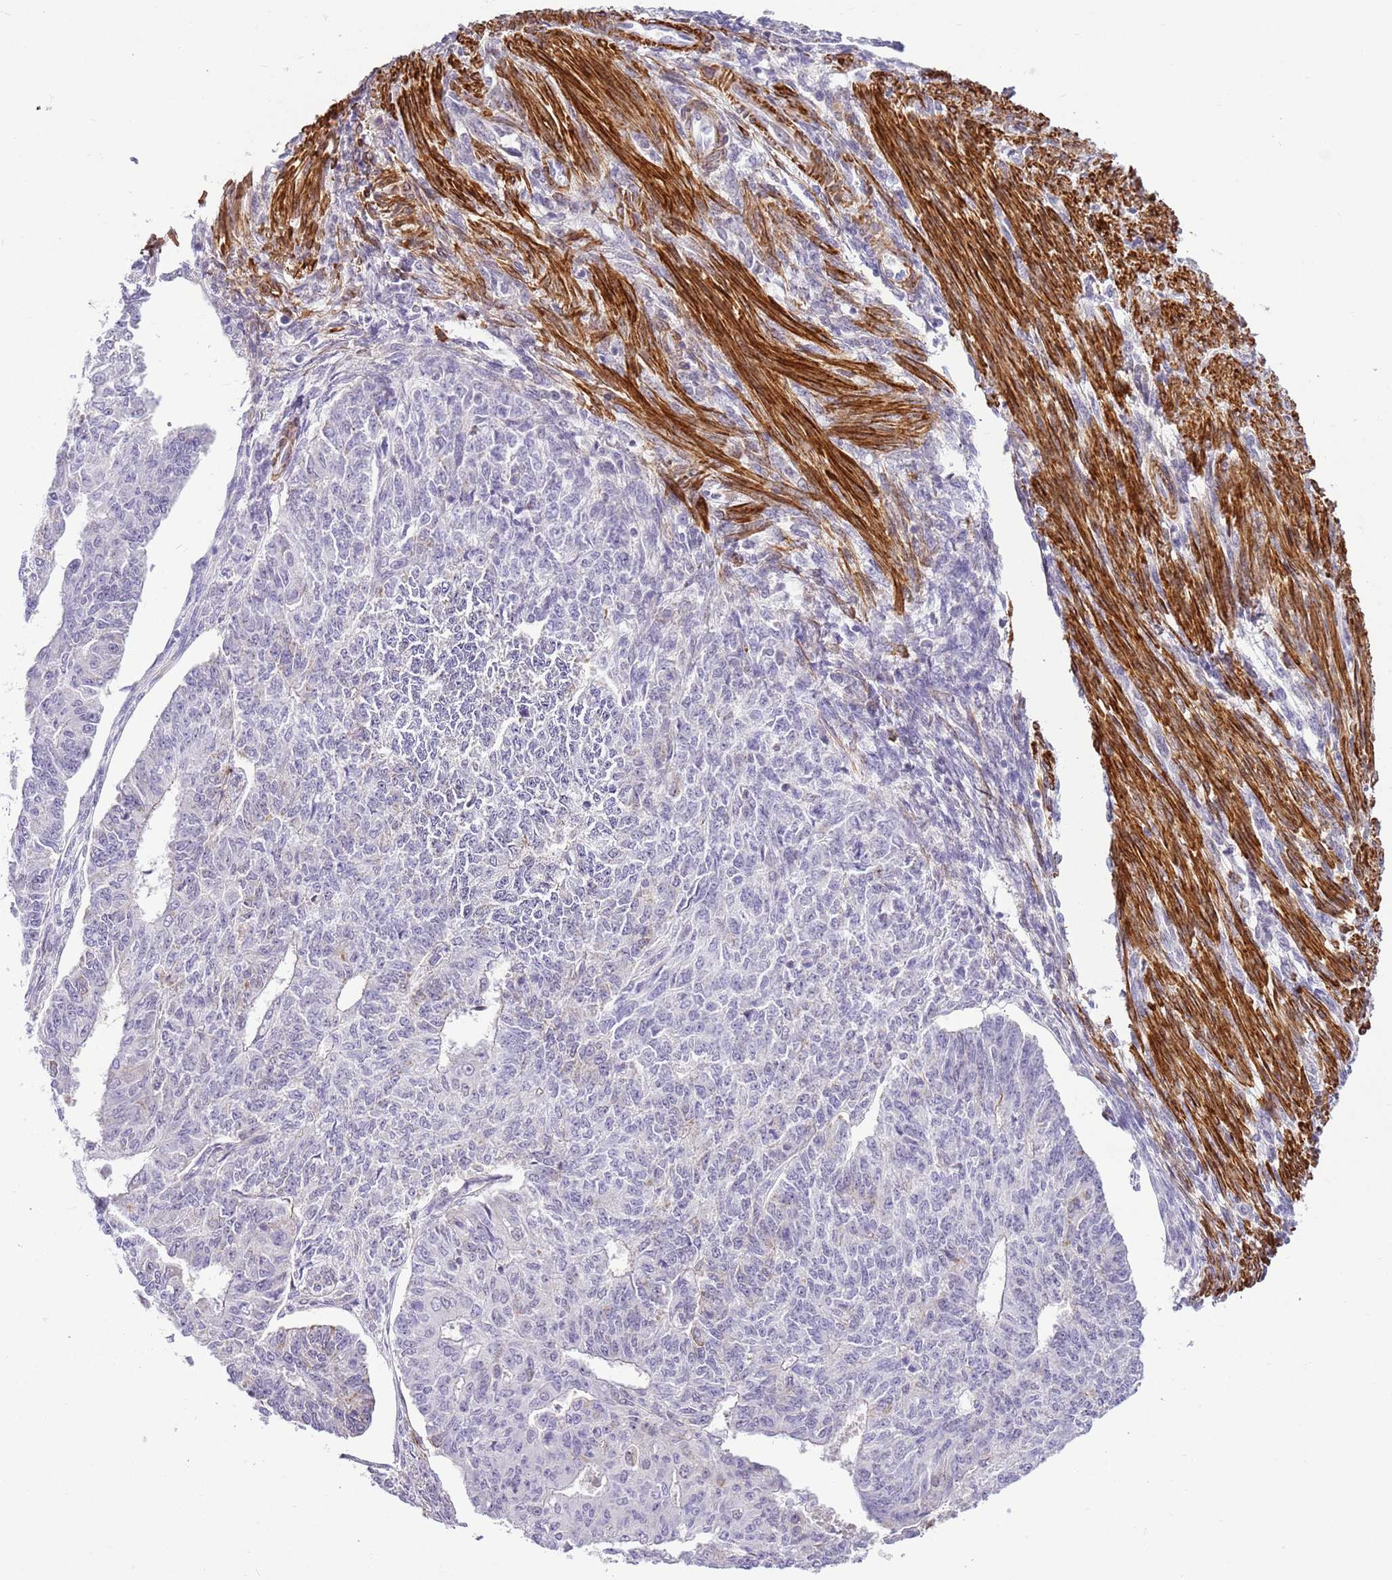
{"staining": {"intensity": "negative", "quantity": "none", "location": "none"}, "tissue": "endometrial cancer", "cell_type": "Tumor cells", "image_type": "cancer", "snomed": [{"axis": "morphology", "description": "Adenocarcinoma, NOS"}, {"axis": "topography", "description": "Endometrium"}], "caption": "IHC photomicrograph of endometrial cancer stained for a protein (brown), which demonstrates no expression in tumor cells.", "gene": "SMIM4", "patient": {"sex": "female", "age": 32}}